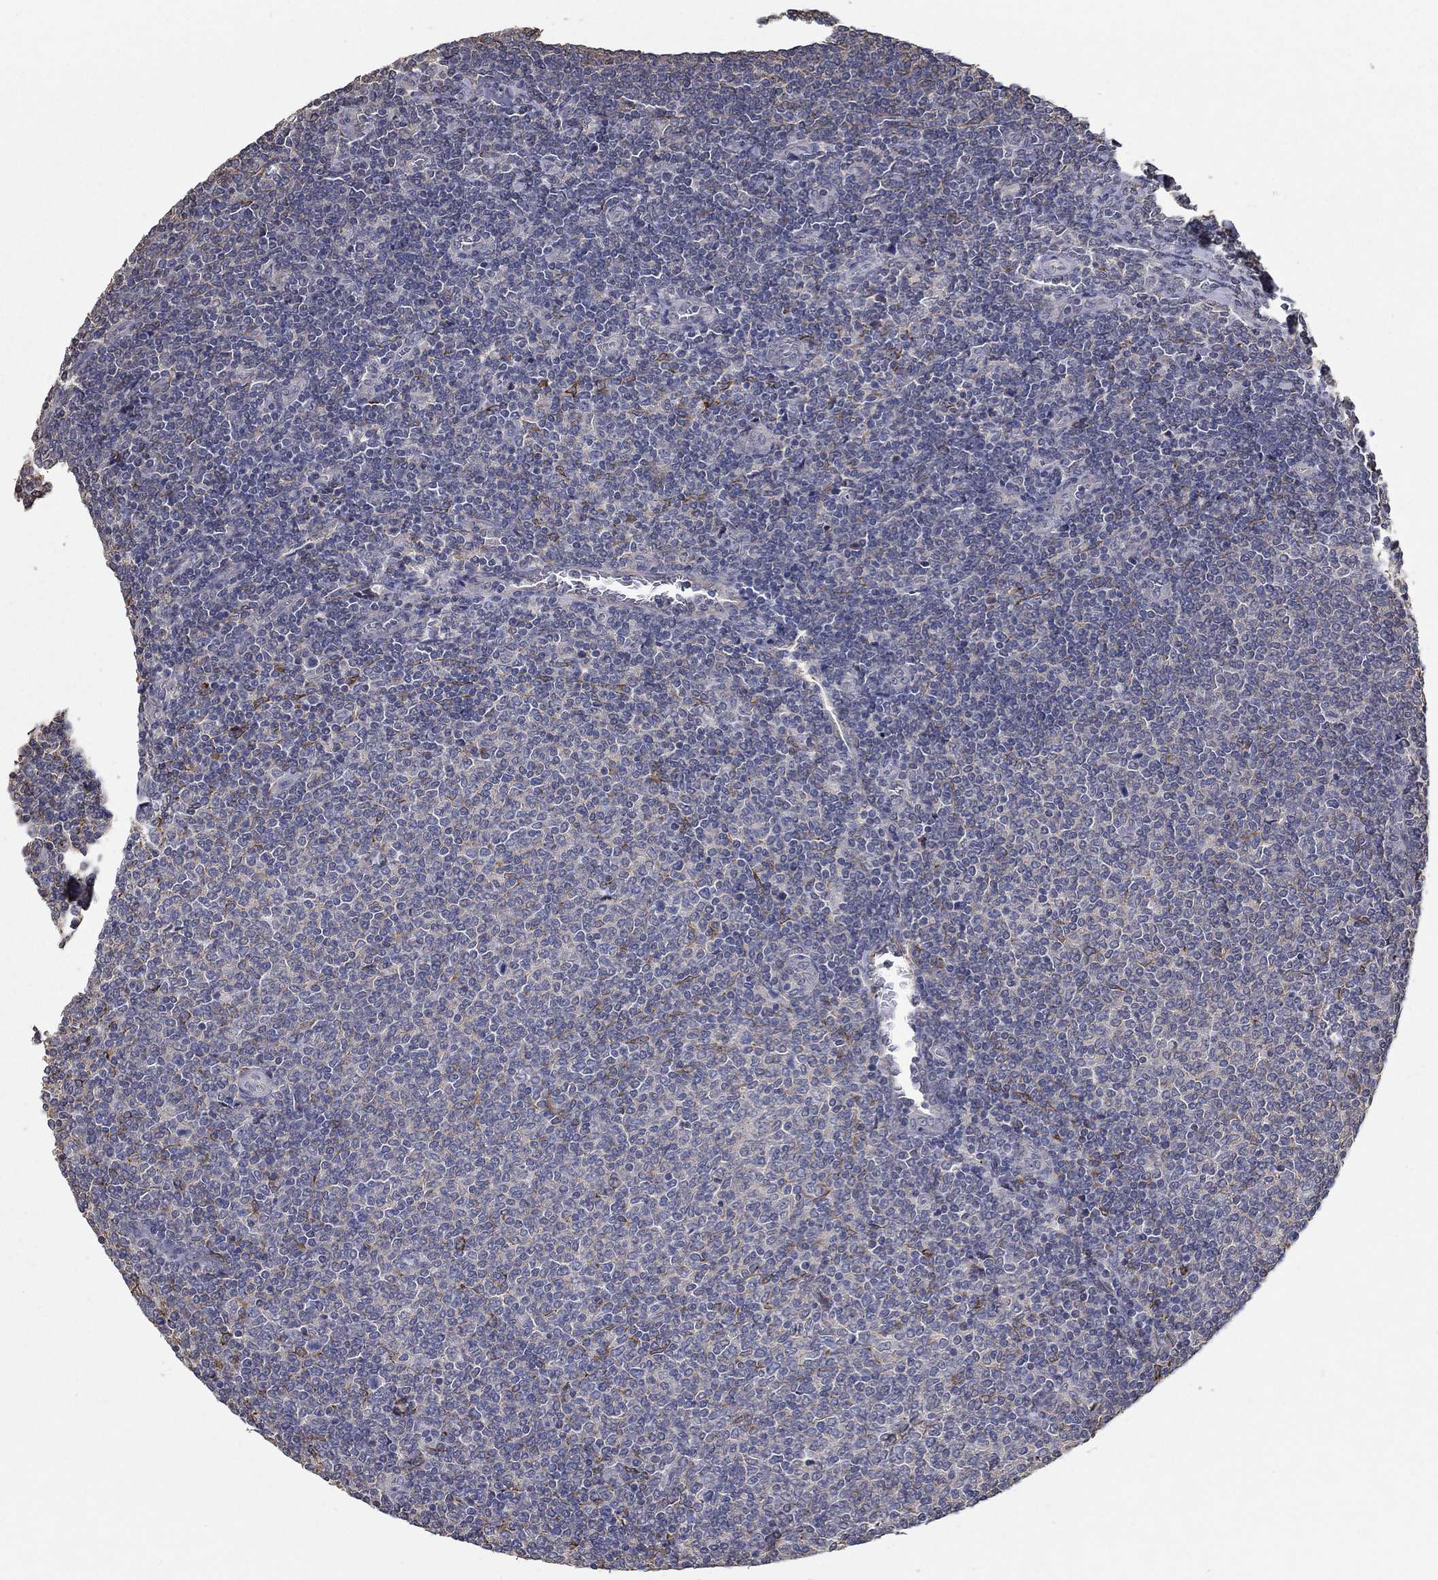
{"staining": {"intensity": "negative", "quantity": "none", "location": "none"}, "tissue": "lymphoma", "cell_type": "Tumor cells", "image_type": "cancer", "snomed": [{"axis": "morphology", "description": "Malignant lymphoma, non-Hodgkin's type, Low grade"}, {"axis": "topography", "description": "Lymph node"}], "caption": "Tumor cells show no significant expression in lymphoma.", "gene": "IL10", "patient": {"sex": "male", "age": 52}}